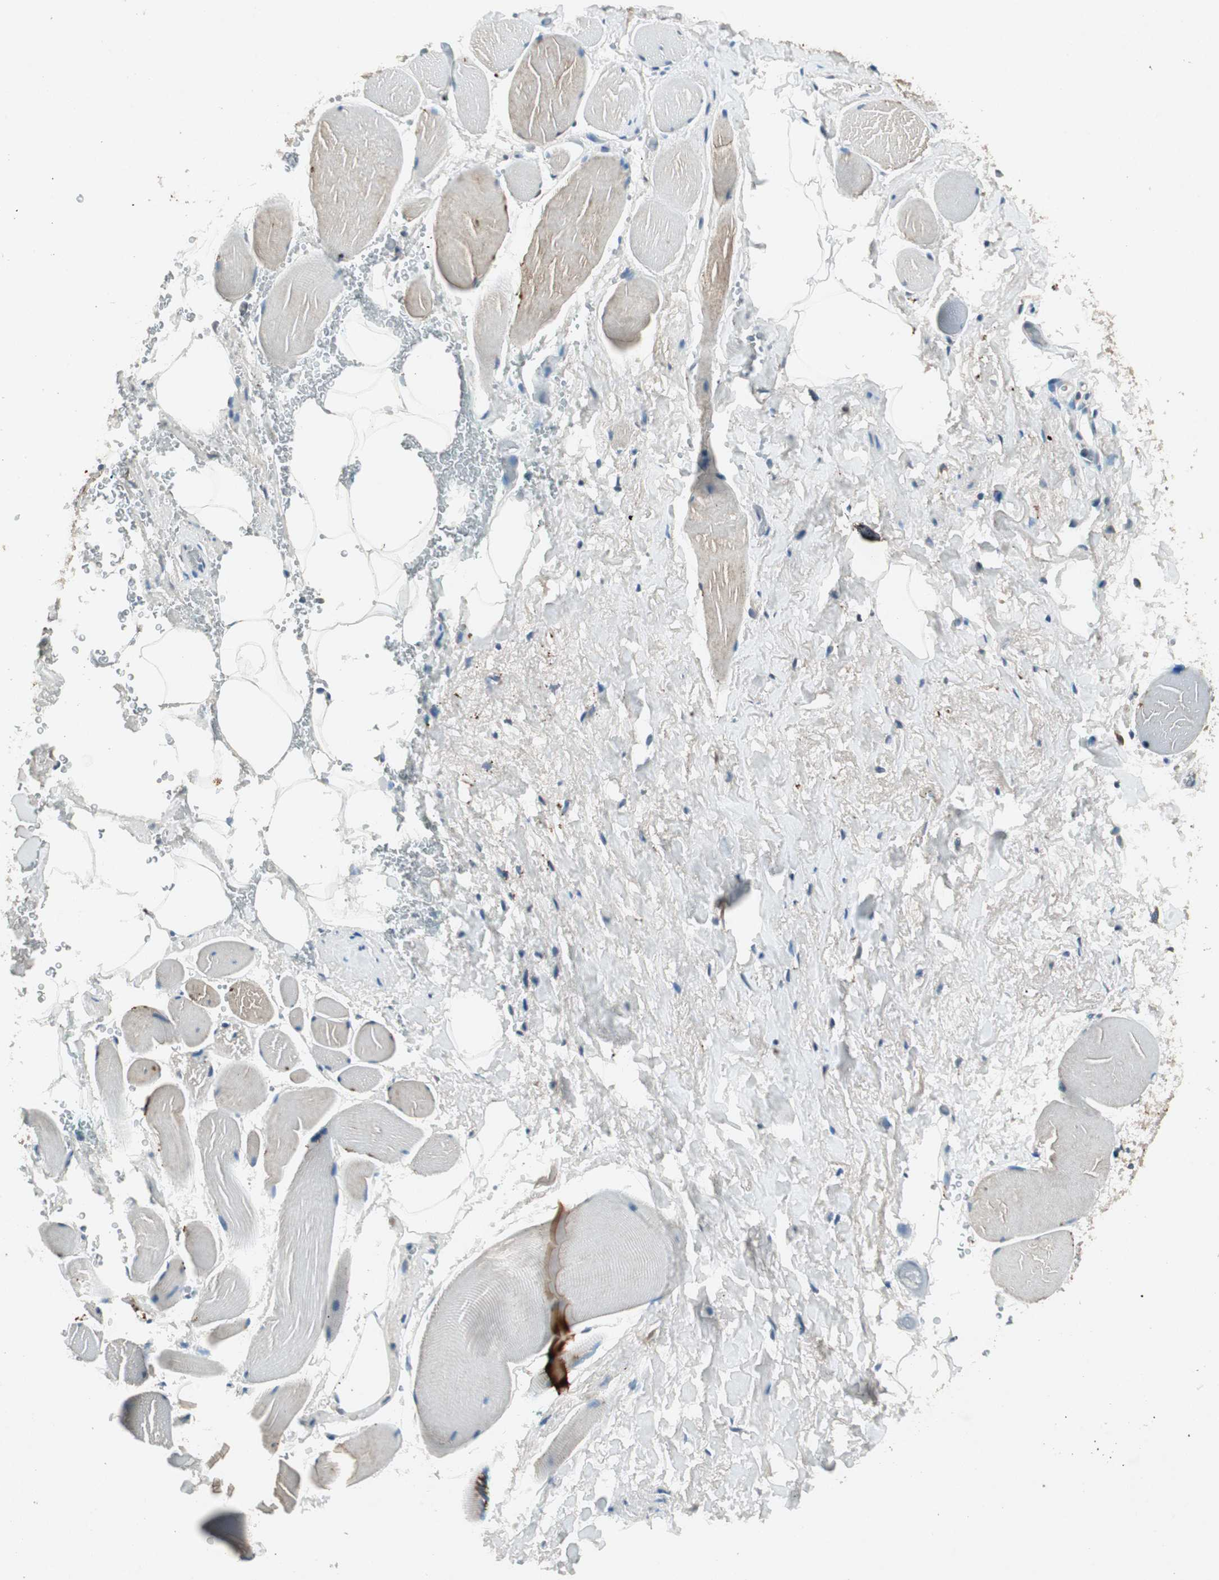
{"staining": {"intensity": "negative", "quantity": "none", "location": "none"}, "tissue": "adipose tissue", "cell_type": "Adipocytes", "image_type": "normal", "snomed": [{"axis": "morphology", "description": "Normal tissue, NOS"}, {"axis": "topography", "description": "Soft tissue"}, {"axis": "topography", "description": "Peripheral nerve tissue"}], "caption": "Immunohistochemistry (IHC) photomicrograph of benign adipose tissue stained for a protein (brown), which displays no expression in adipocytes.", "gene": "NKAIN1", "patient": {"sex": "female", "age": 71}}